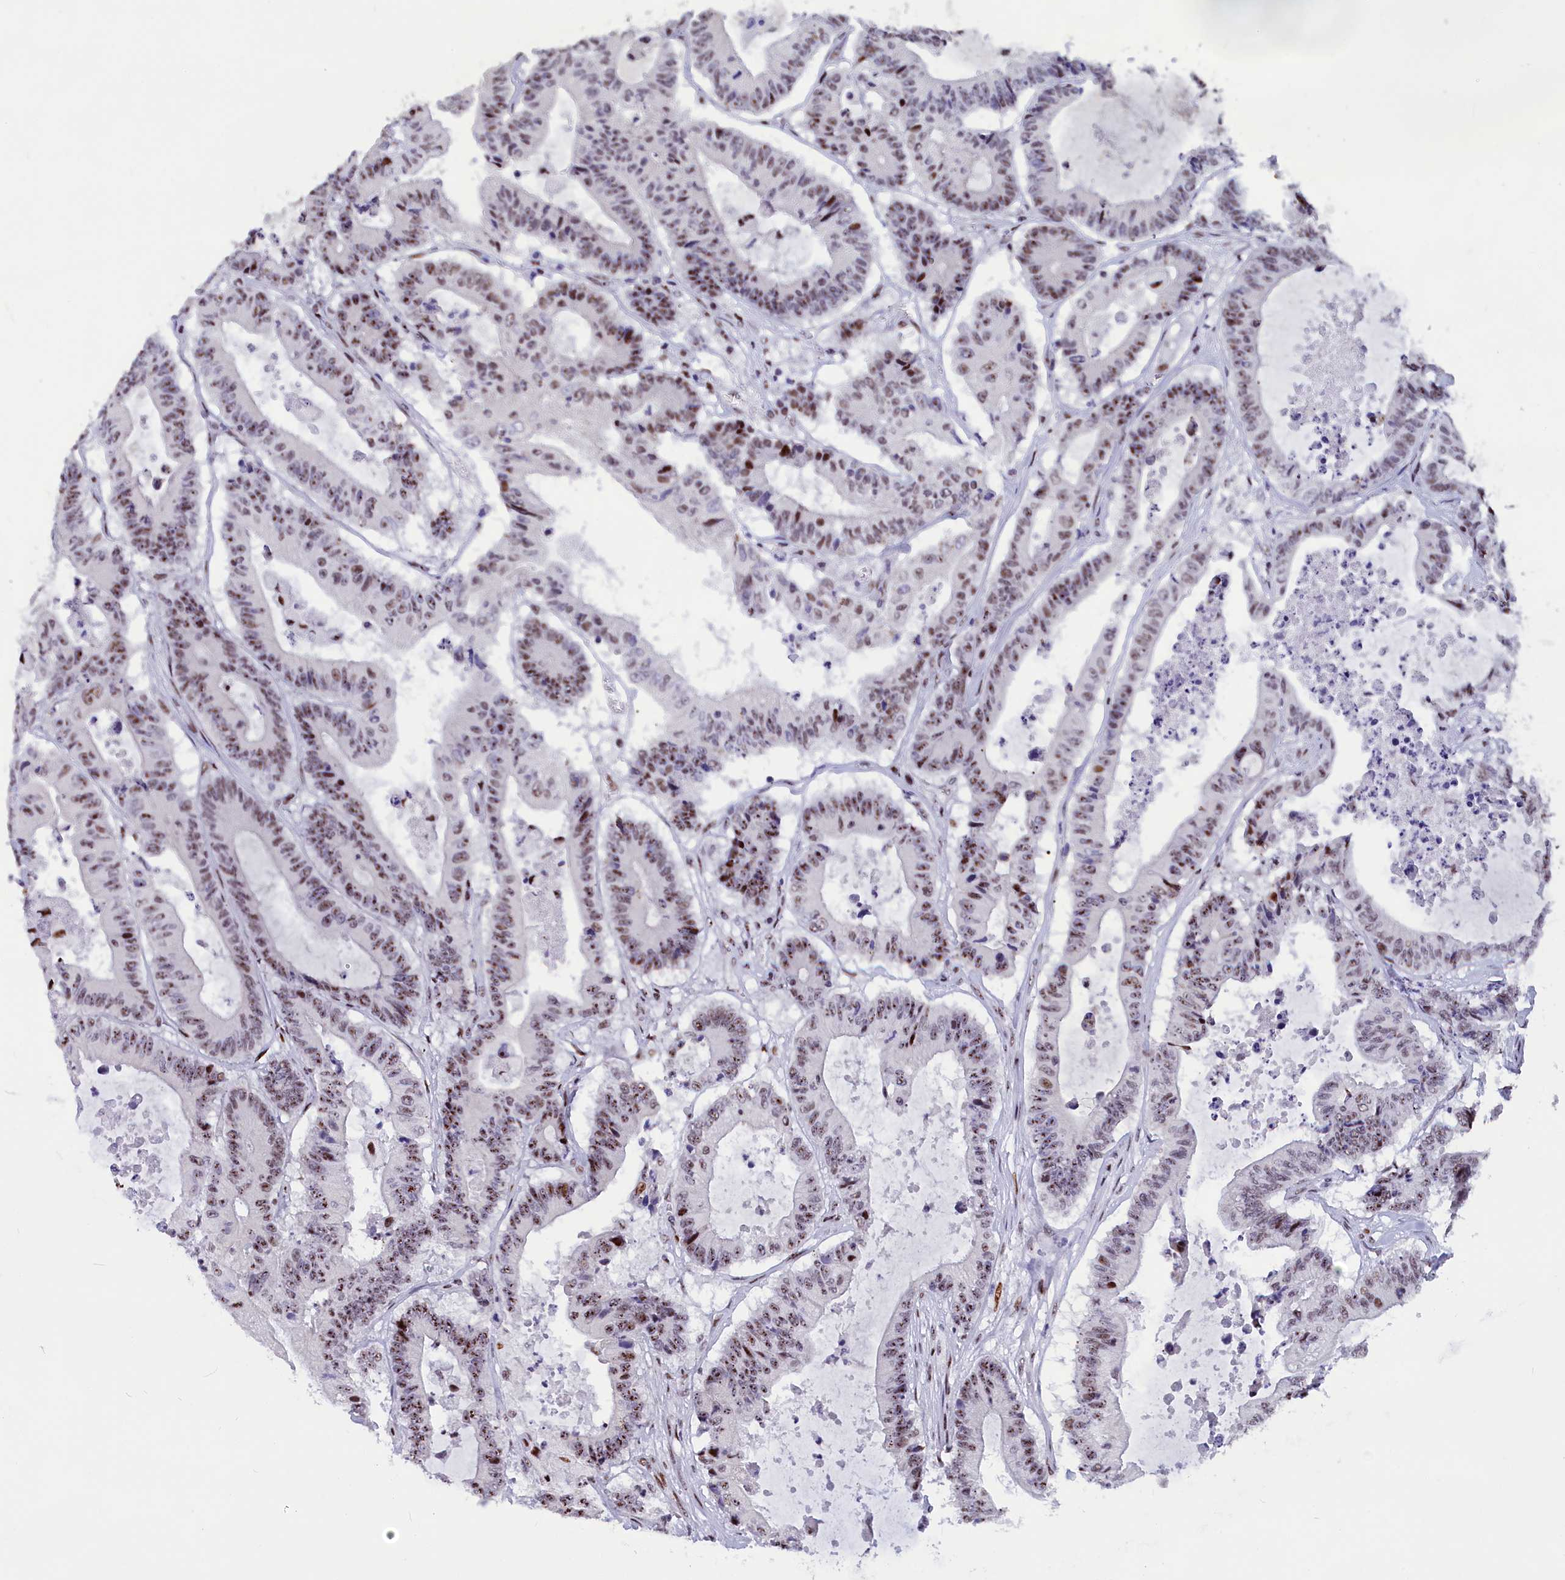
{"staining": {"intensity": "moderate", "quantity": ">75%", "location": "nuclear"}, "tissue": "colorectal cancer", "cell_type": "Tumor cells", "image_type": "cancer", "snomed": [{"axis": "morphology", "description": "Adenocarcinoma, NOS"}, {"axis": "topography", "description": "Colon"}], "caption": "Colorectal adenocarcinoma stained for a protein (brown) reveals moderate nuclear positive expression in about >75% of tumor cells.", "gene": "NSA2", "patient": {"sex": "female", "age": 84}}